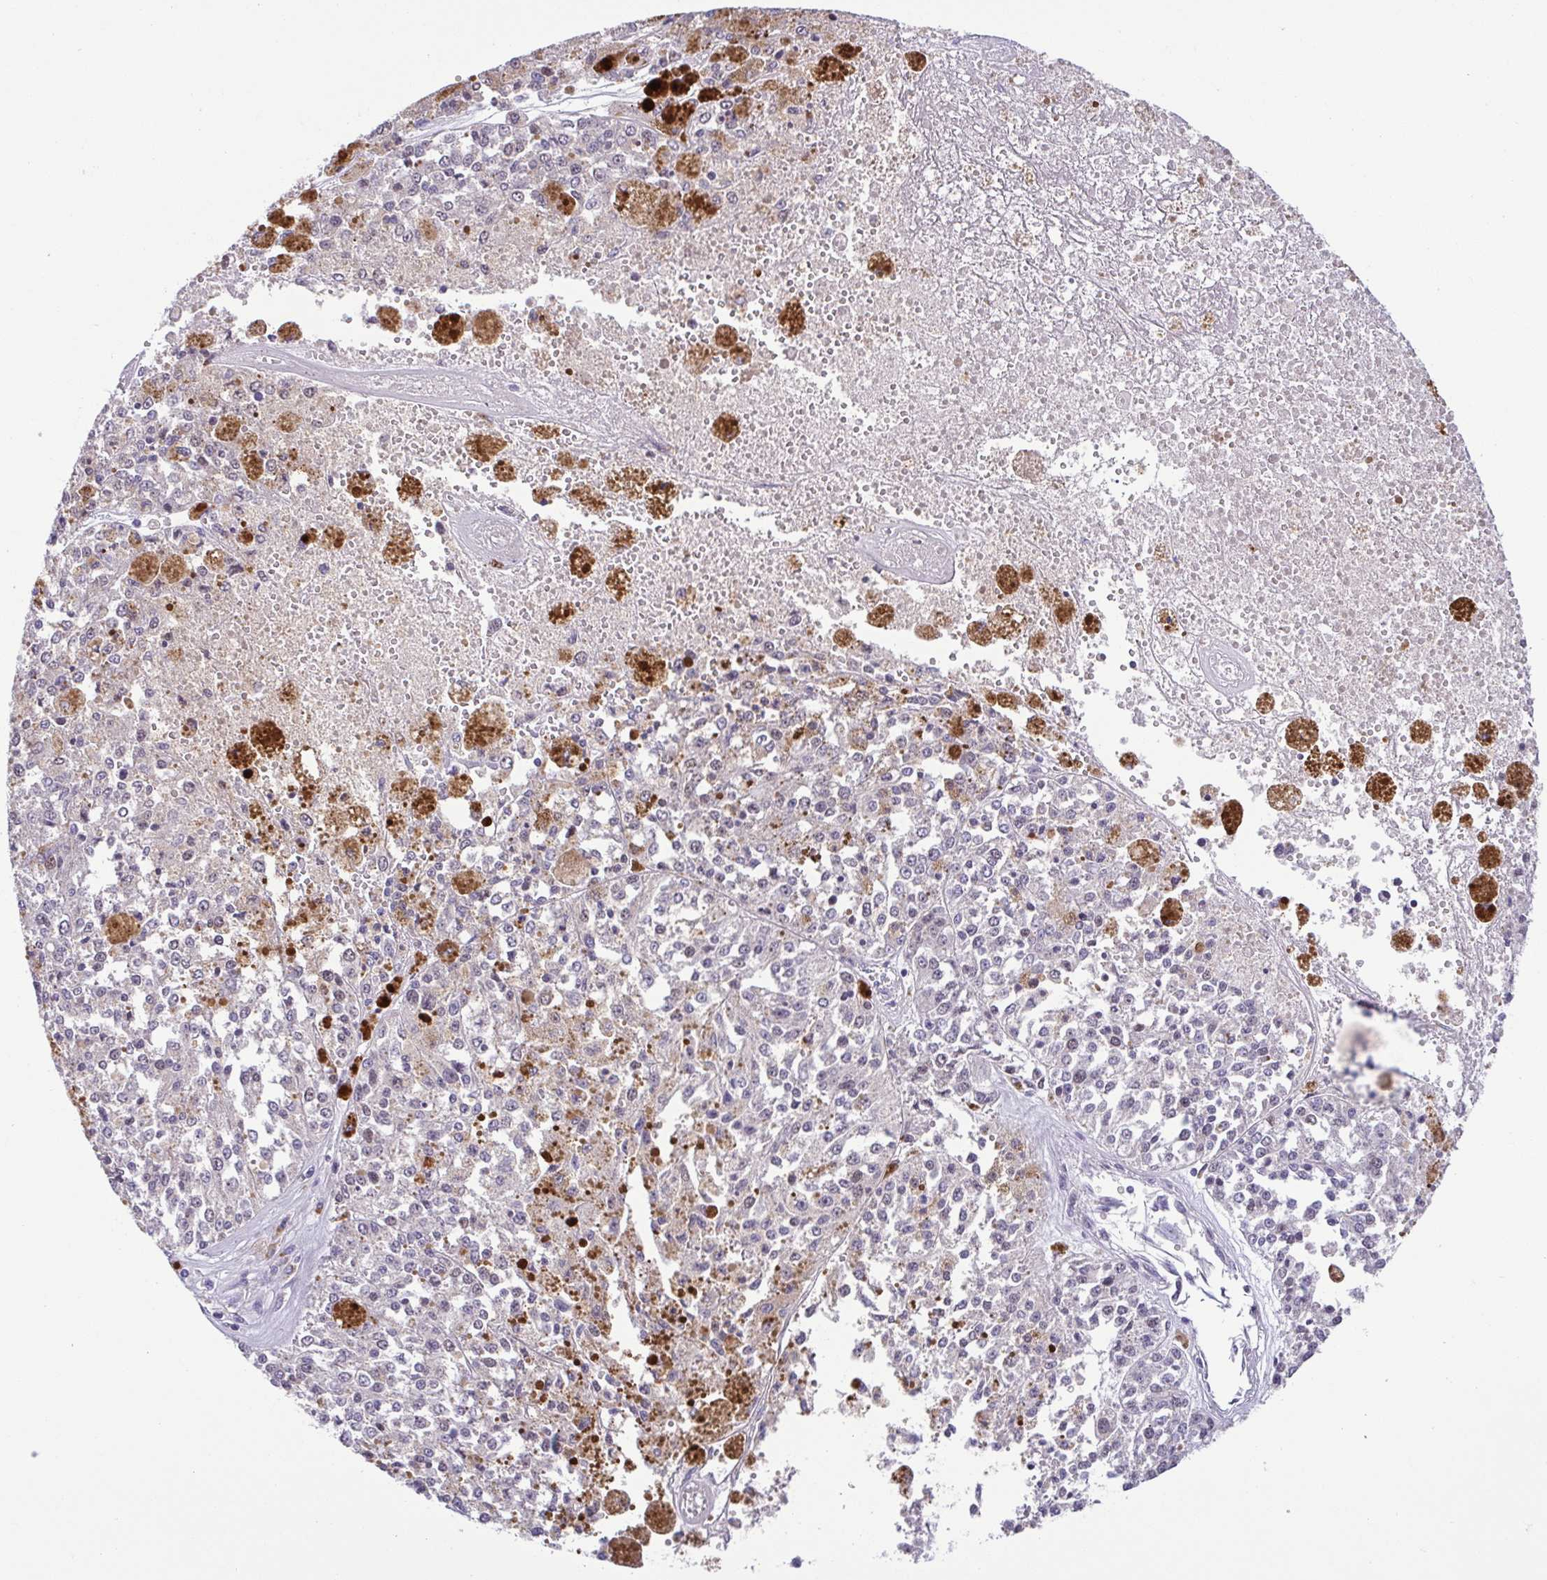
{"staining": {"intensity": "negative", "quantity": "none", "location": "none"}, "tissue": "melanoma", "cell_type": "Tumor cells", "image_type": "cancer", "snomed": [{"axis": "morphology", "description": "Malignant melanoma, Metastatic site"}, {"axis": "topography", "description": "Lymph node"}], "caption": "This is an IHC histopathology image of human malignant melanoma (metastatic site). There is no positivity in tumor cells.", "gene": "TIPIN", "patient": {"sex": "female", "age": 64}}